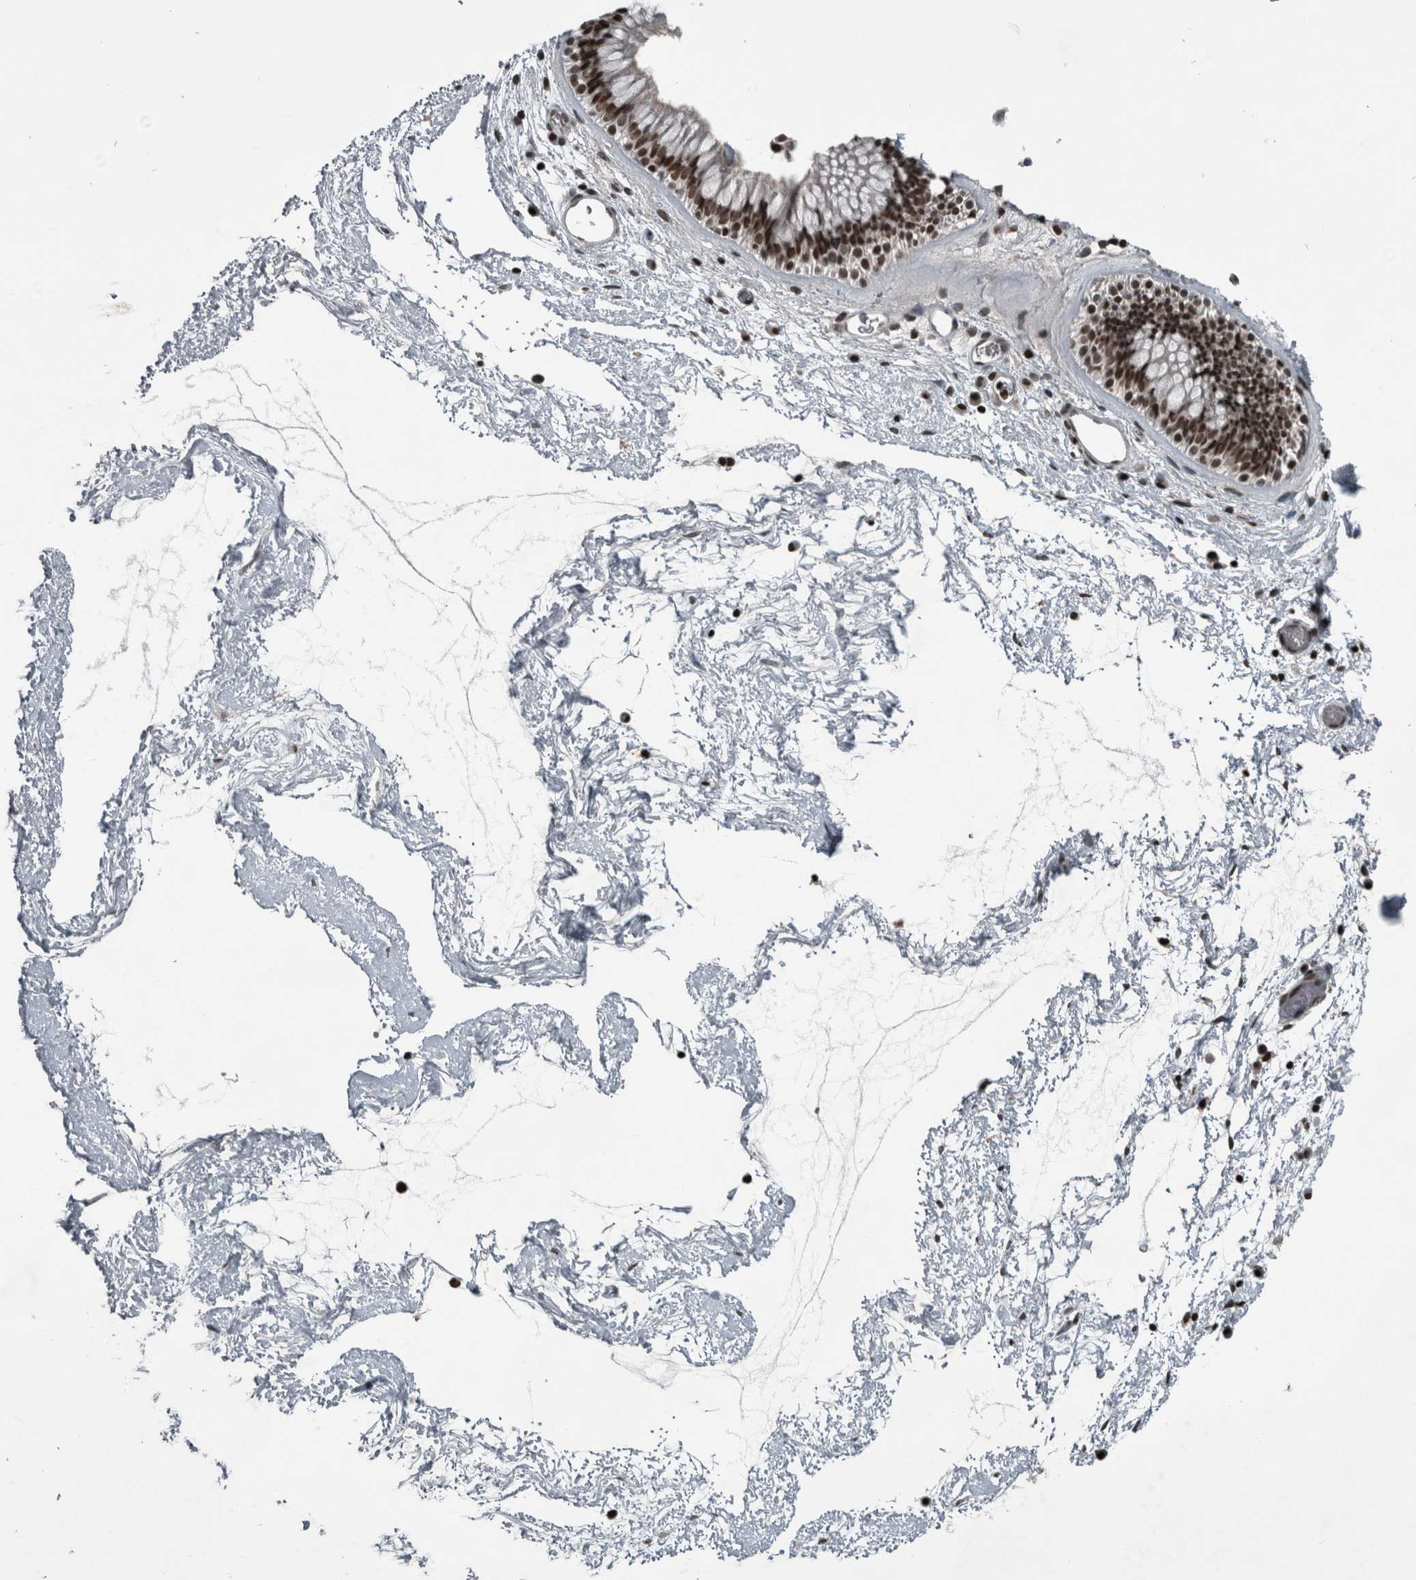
{"staining": {"intensity": "strong", "quantity": ">75%", "location": "nuclear"}, "tissue": "nasopharynx", "cell_type": "Respiratory epithelial cells", "image_type": "normal", "snomed": [{"axis": "morphology", "description": "Normal tissue, NOS"}, {"axis": "morphology", "description": "Inflammation, NOS"}, {"axis": "topography", "description": "Nasopharynx"}], "caption": "DAB immunohistochemical staining of normal nasopharynx demonstrates strong nuclear protein expression in approximately >75% of respiratory epithelial cells. (Brightfield microscopy of DAB IHC at high magnification).", "gene": "UNC50", "patient": {"sex": "male", "age": 48}}